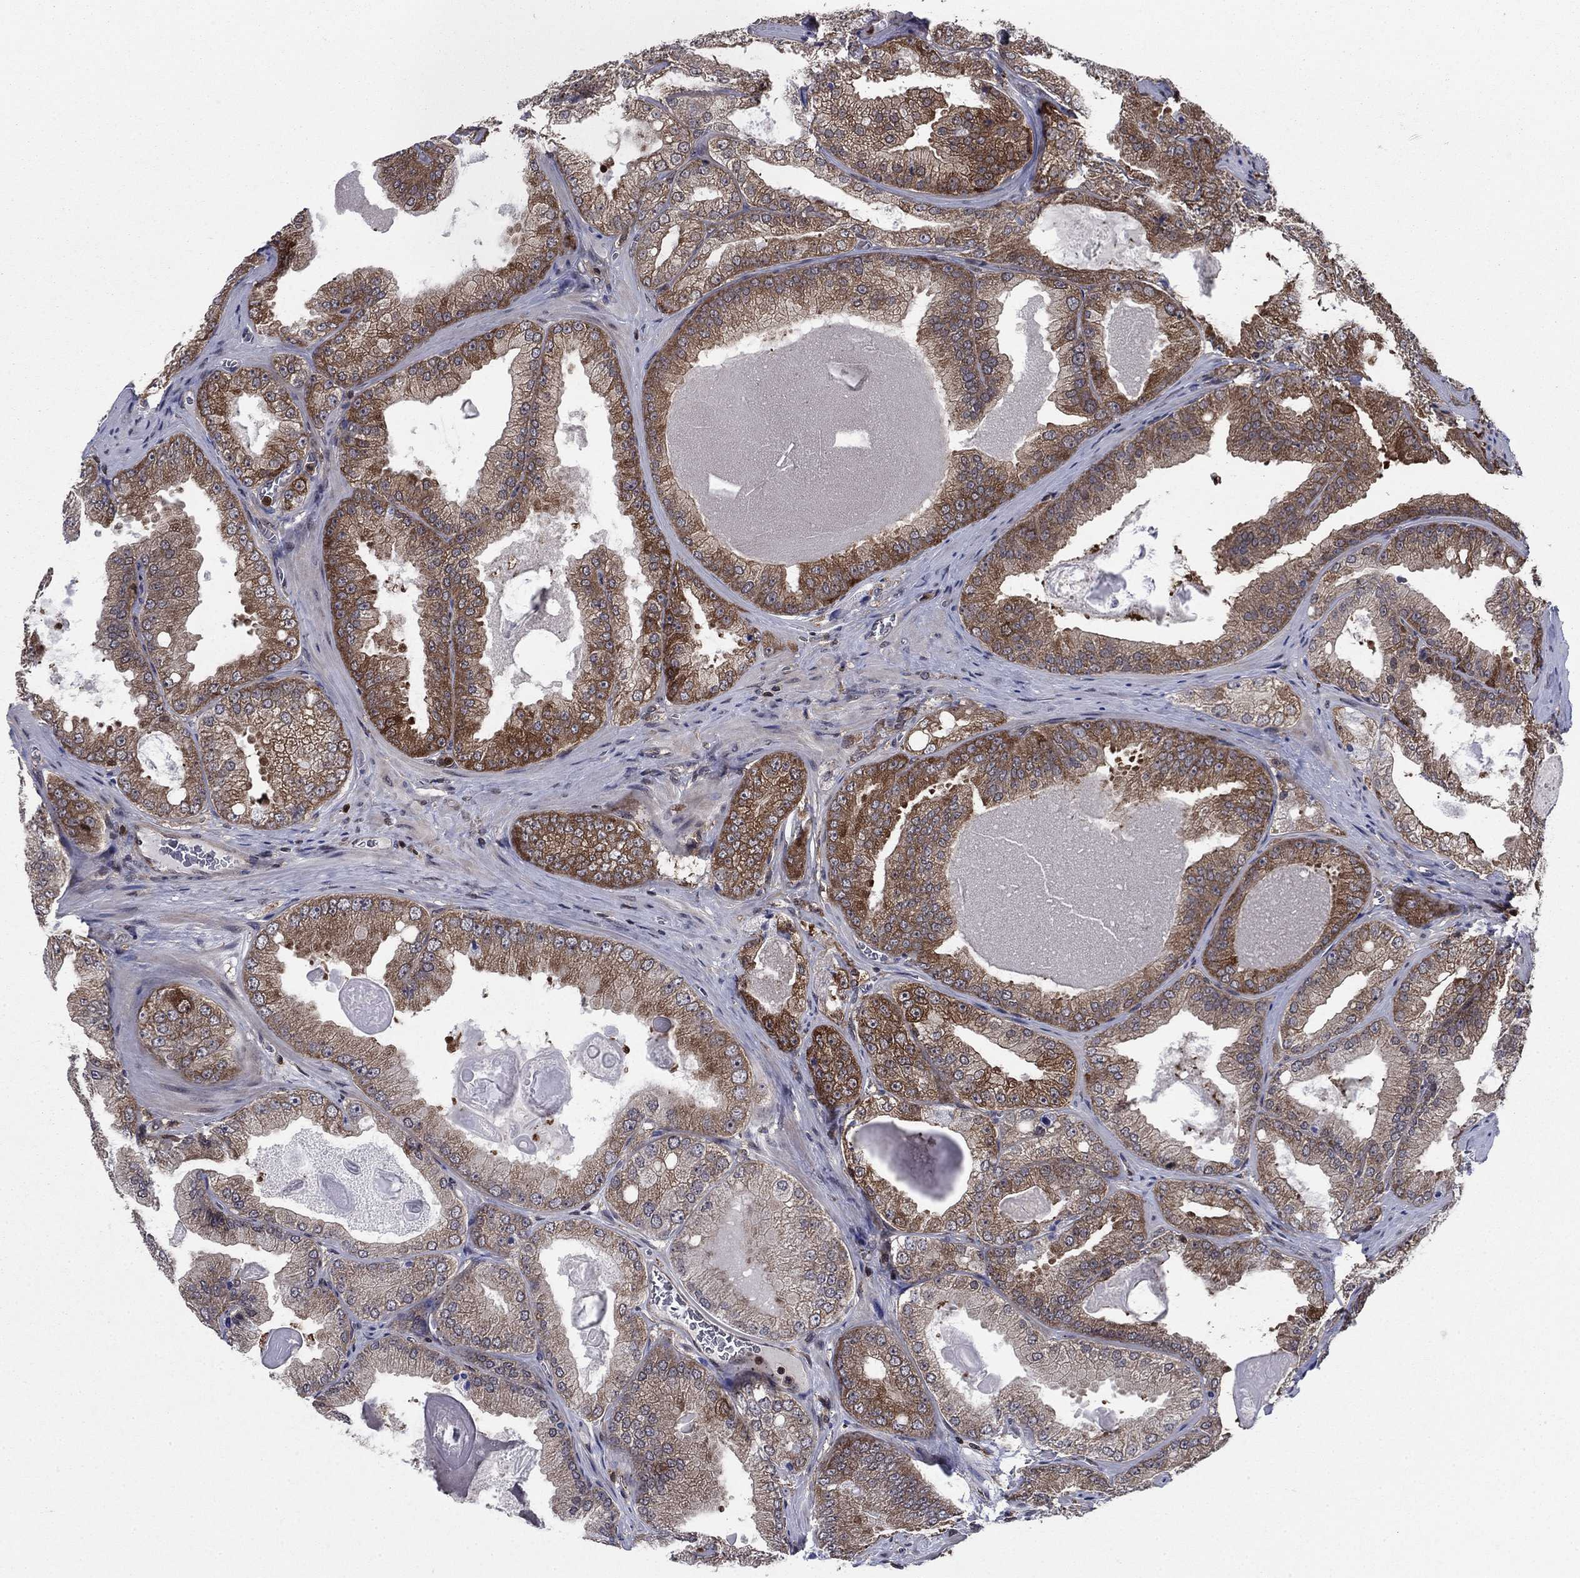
{"staining": {"intensity": "strong", "quantity": "25%-75%", "location": "cytoplasmic/membranous"}, "tissue": "prostate cancer", "cell_type": "Tumor cells", "image_type": "cancer", "snomed": [{"axis": "morphology", "description": "Adenocarcinoma, Low grade"}, {"axis": "topography", "description": "Prostate"}], "caption": "Immunohistochemical staining of prostate cancer (adenocarcinoma (low-grade)) exhibits high levels of strong cytoplasmic/membranous protein positivity in about 25%-75% of tumor cells.", "gene": "CACYBP", "patient": {"sex": "male", "age": 72}}